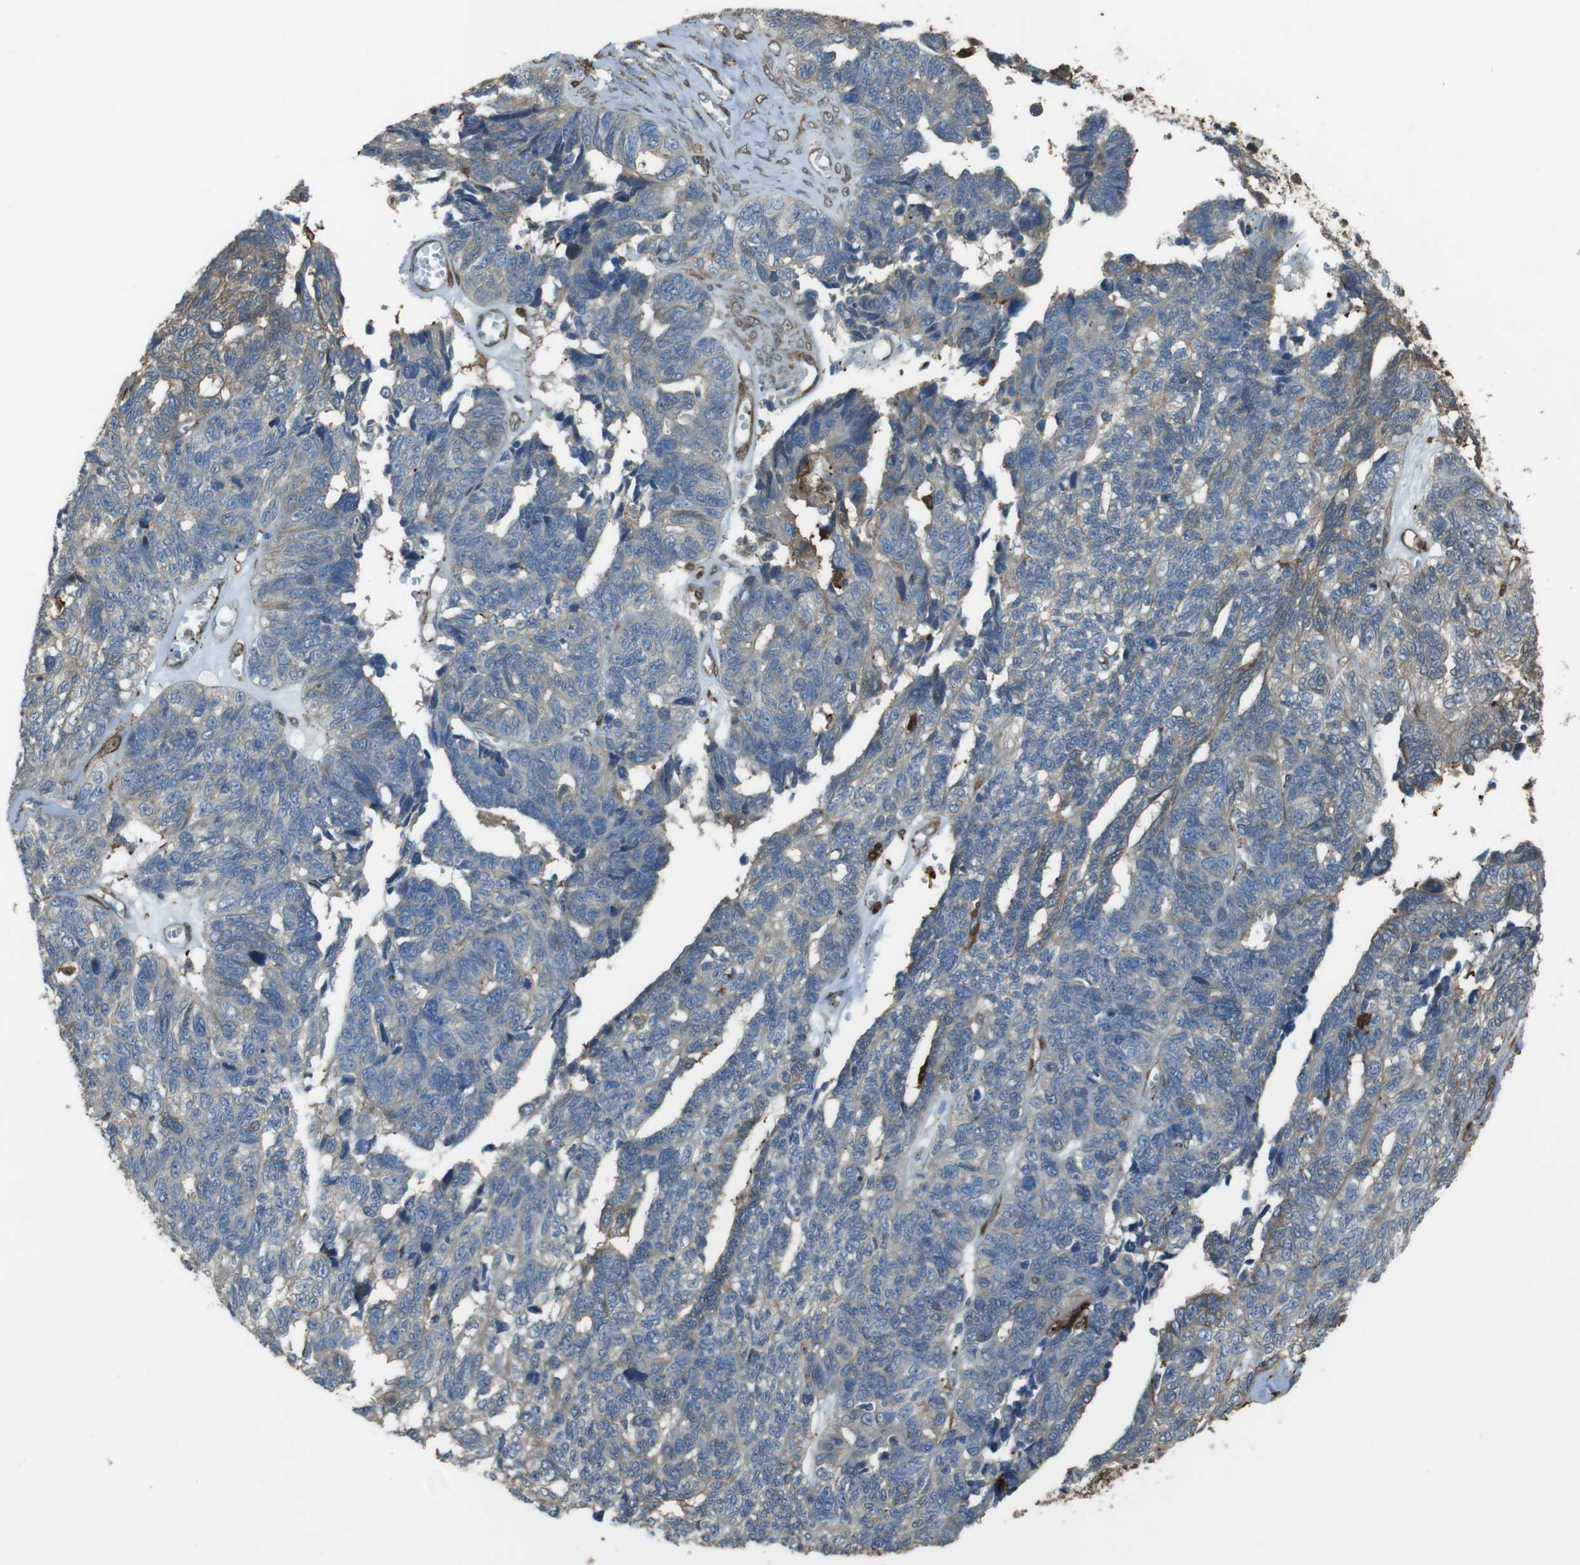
{"staining": {"intensity": "weak", "quantity": "<25%", "location": "cytoplasmic/membranous"}, "tissue": "ovarian cancer", "cell_type": "Tumor cells", "image_type": "cancer", "snomed": [{"axis": "morphology", "description": "Cystadenocarcinoma, serous, NOS"}, {"axis": "topography", "description": "Ovary"}], "caption": "Ovarian cancer (serous cystadenocarcinoma) was stained to show a protein in brown. There is no significant staining in tumor cells. The staining was performed using DAB (3,3'-diaminobenzidine) to visualize the protein expression in brown, while the nuclei were stained in blue with hematoxylin (Magnification: 20x).", "gene": "SFT2D1", "patient": {"sex": "female", "age": 79}}